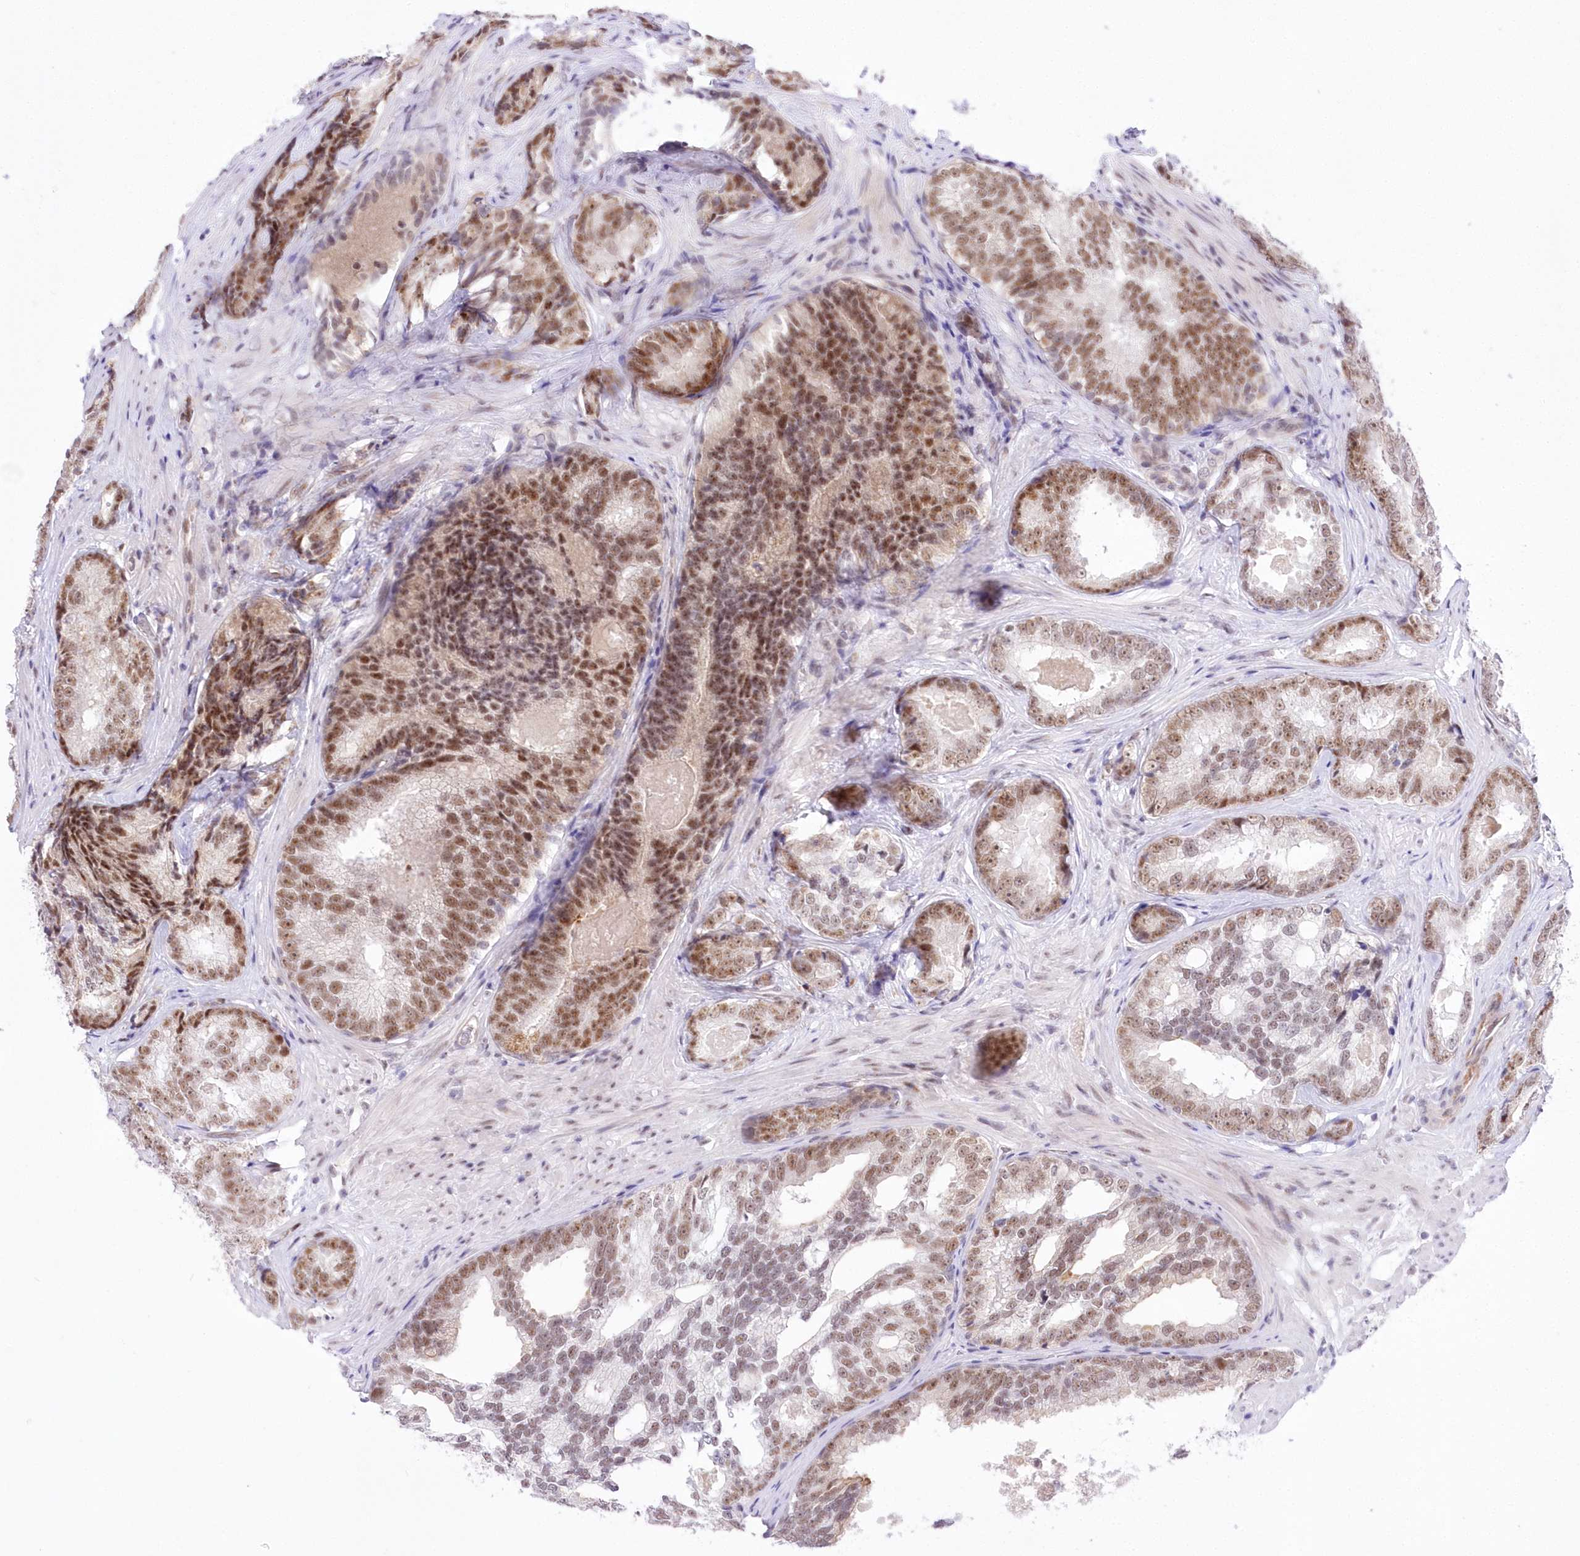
{"staining": {"intensity": "moderate", "quantity": ">75%", "location": "nuclear"}, "tissue": "prostate cancer", "cell_type": "Tumor cells", "image_type": "cancer", "snomed": [{"axis": "morphology", "description": "Adenocarcinoma, High grade"}, {"axis": "topography", "description": "Prostate"}], "caption": "Immunohistochemistry (IHC) photomicrograph of high-grade adenocarcinoma (prostate) stained for a protein (brown), which demonstrates medium levels of moderate nuclear expression in approximately >75% of tumor cells.", "gene": "NSUN2", "patient": {"sex": "male", "age": 66}}